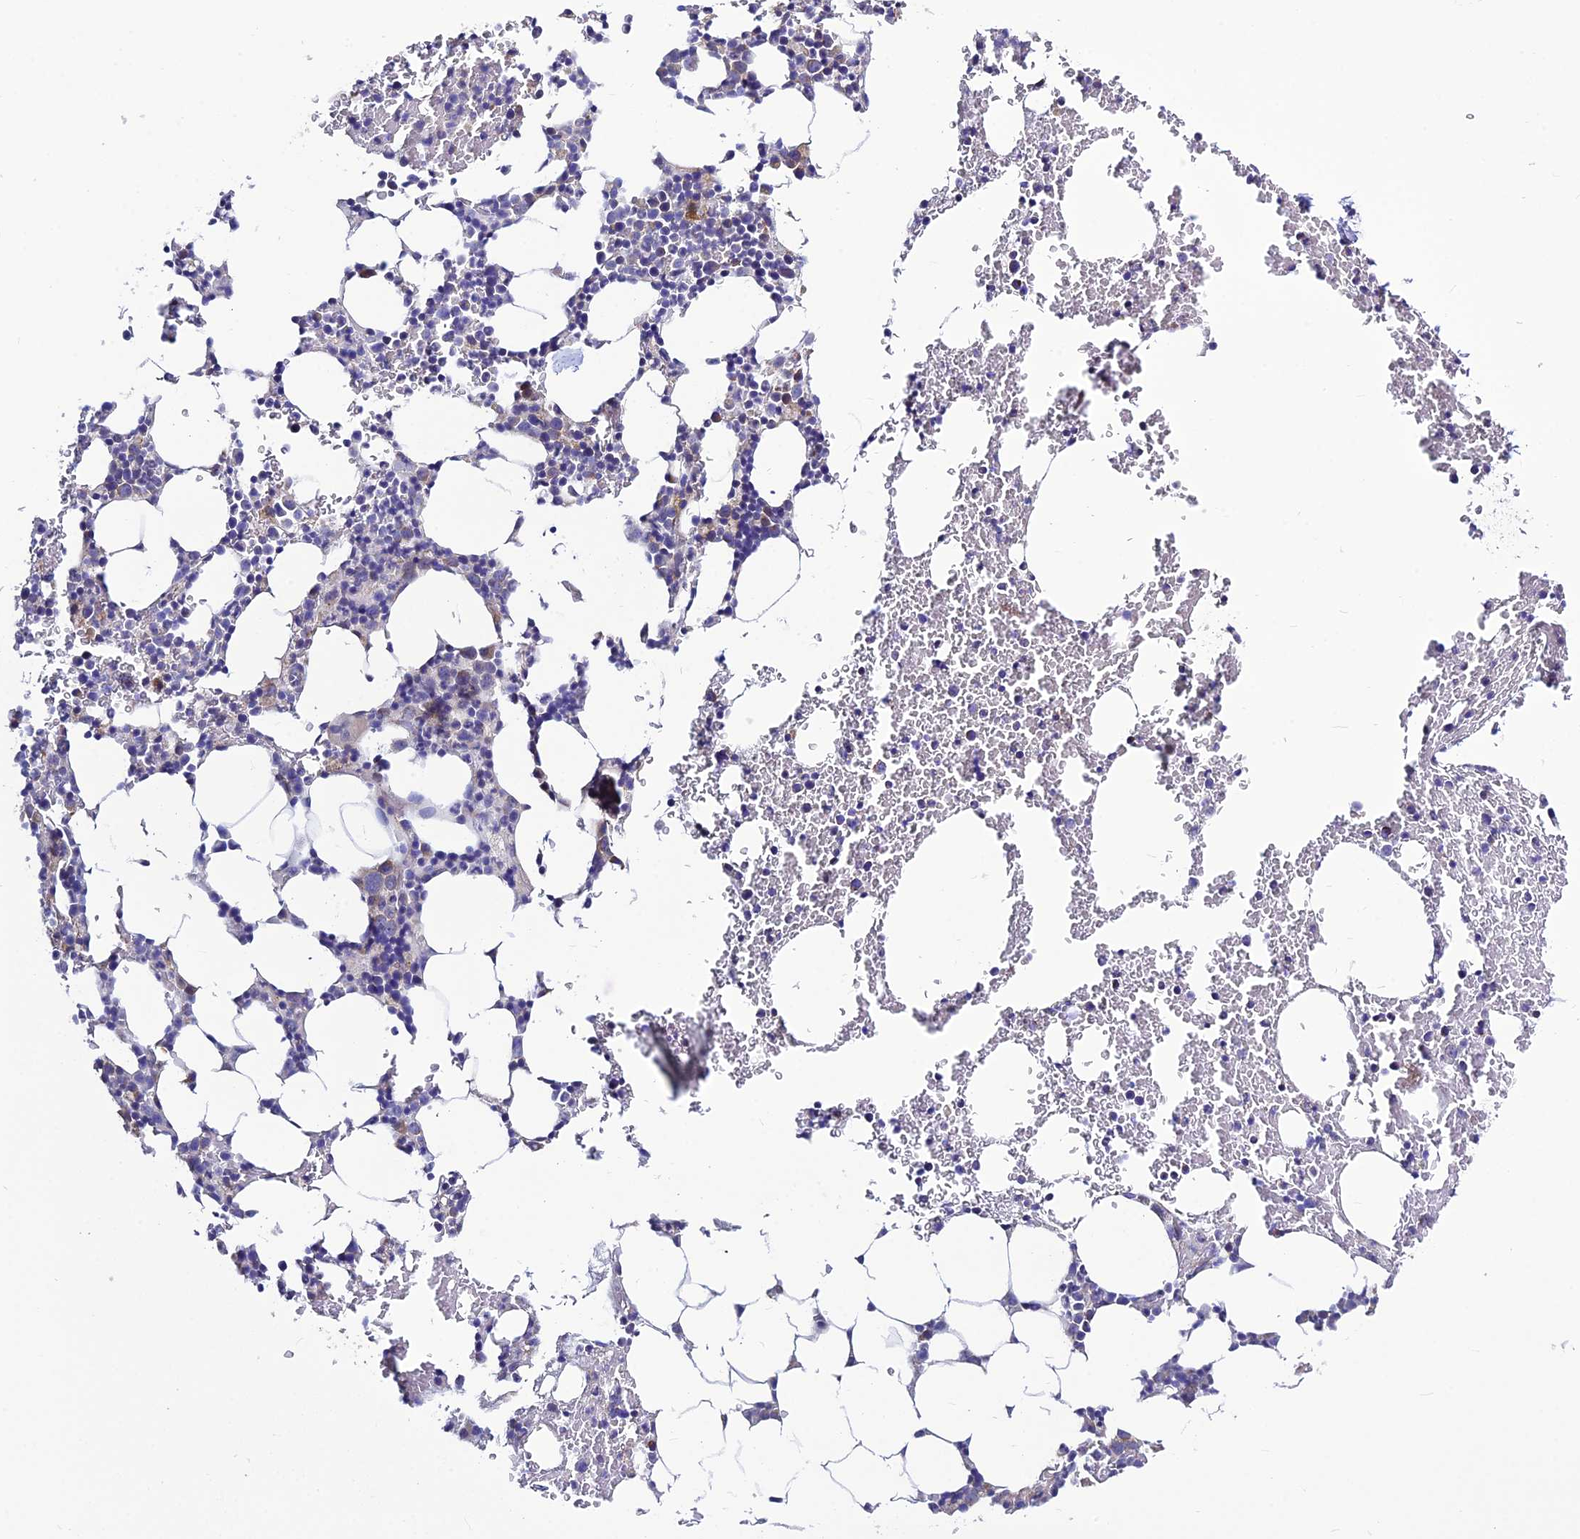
{"staining": {"intensity": "weak", "quantity": "<25%", "location": "cytoplasmic/membranous"}, "tissue": "bone marrow", "cell_type": "Hematopoietic cells", "image_type": "normal", "snomed": [{"axis": "morphology", "description": "Normal tissue, NOS"}, {"axis": "morphology", "description": "Inflammation, NOS"}, {"axis": "topography", "description": "Bone marrow"}], "caption": "DAB (3,3'-diaminobenzidine) immunohistochemical staining of unremarkable human bone marrow reveals no significant staining in hematopoietic cells.", "gene": "BHMT2", "patient": {"sex": "male", "age": 41}}